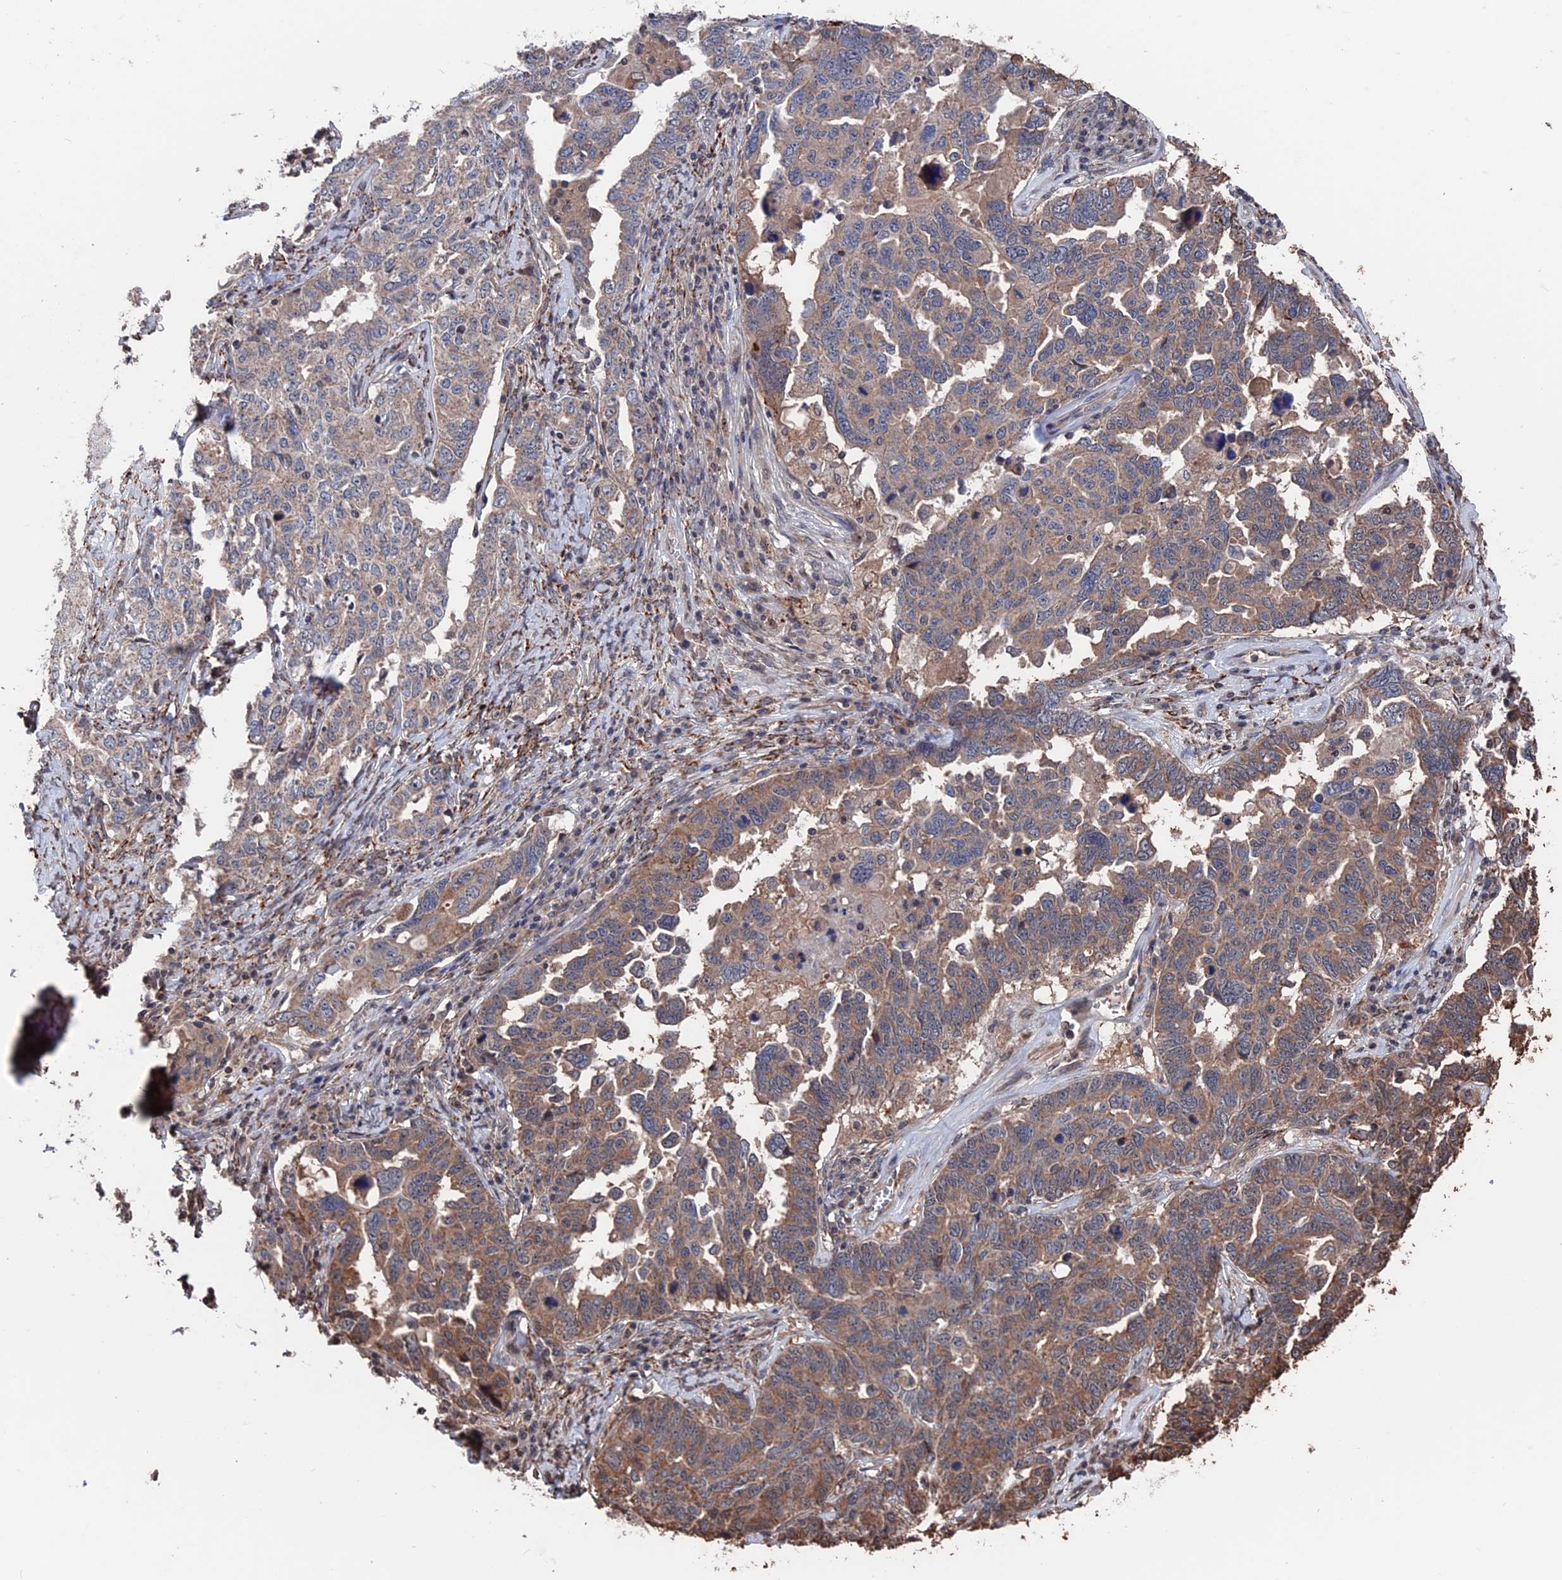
{"staining": {"intensity": "moderate", "quantity": "<25%", "location": "cytoplasmic/membranous"}, "tissue": "ovarian cancer", "cell_type": "Tumor cells", "image_type": "cancer", "snomed": [{"axis": "morphology", "description": "Carcinoma, endometroid"}, {"axis": "topography", "description": "Ovary"}], "caption": "Tumor cells exhibit moderate cytoplasmic/membranous expression in approximately <25% of cells in ovarian cancer (endometroid carcinoma). The staining was performed using DAB, with brown indicating positive protein expression. Nuclei are stained blue with hematoxylin.", "gene": "PDE12", "patient": {"sex": "female", "age": 62}}